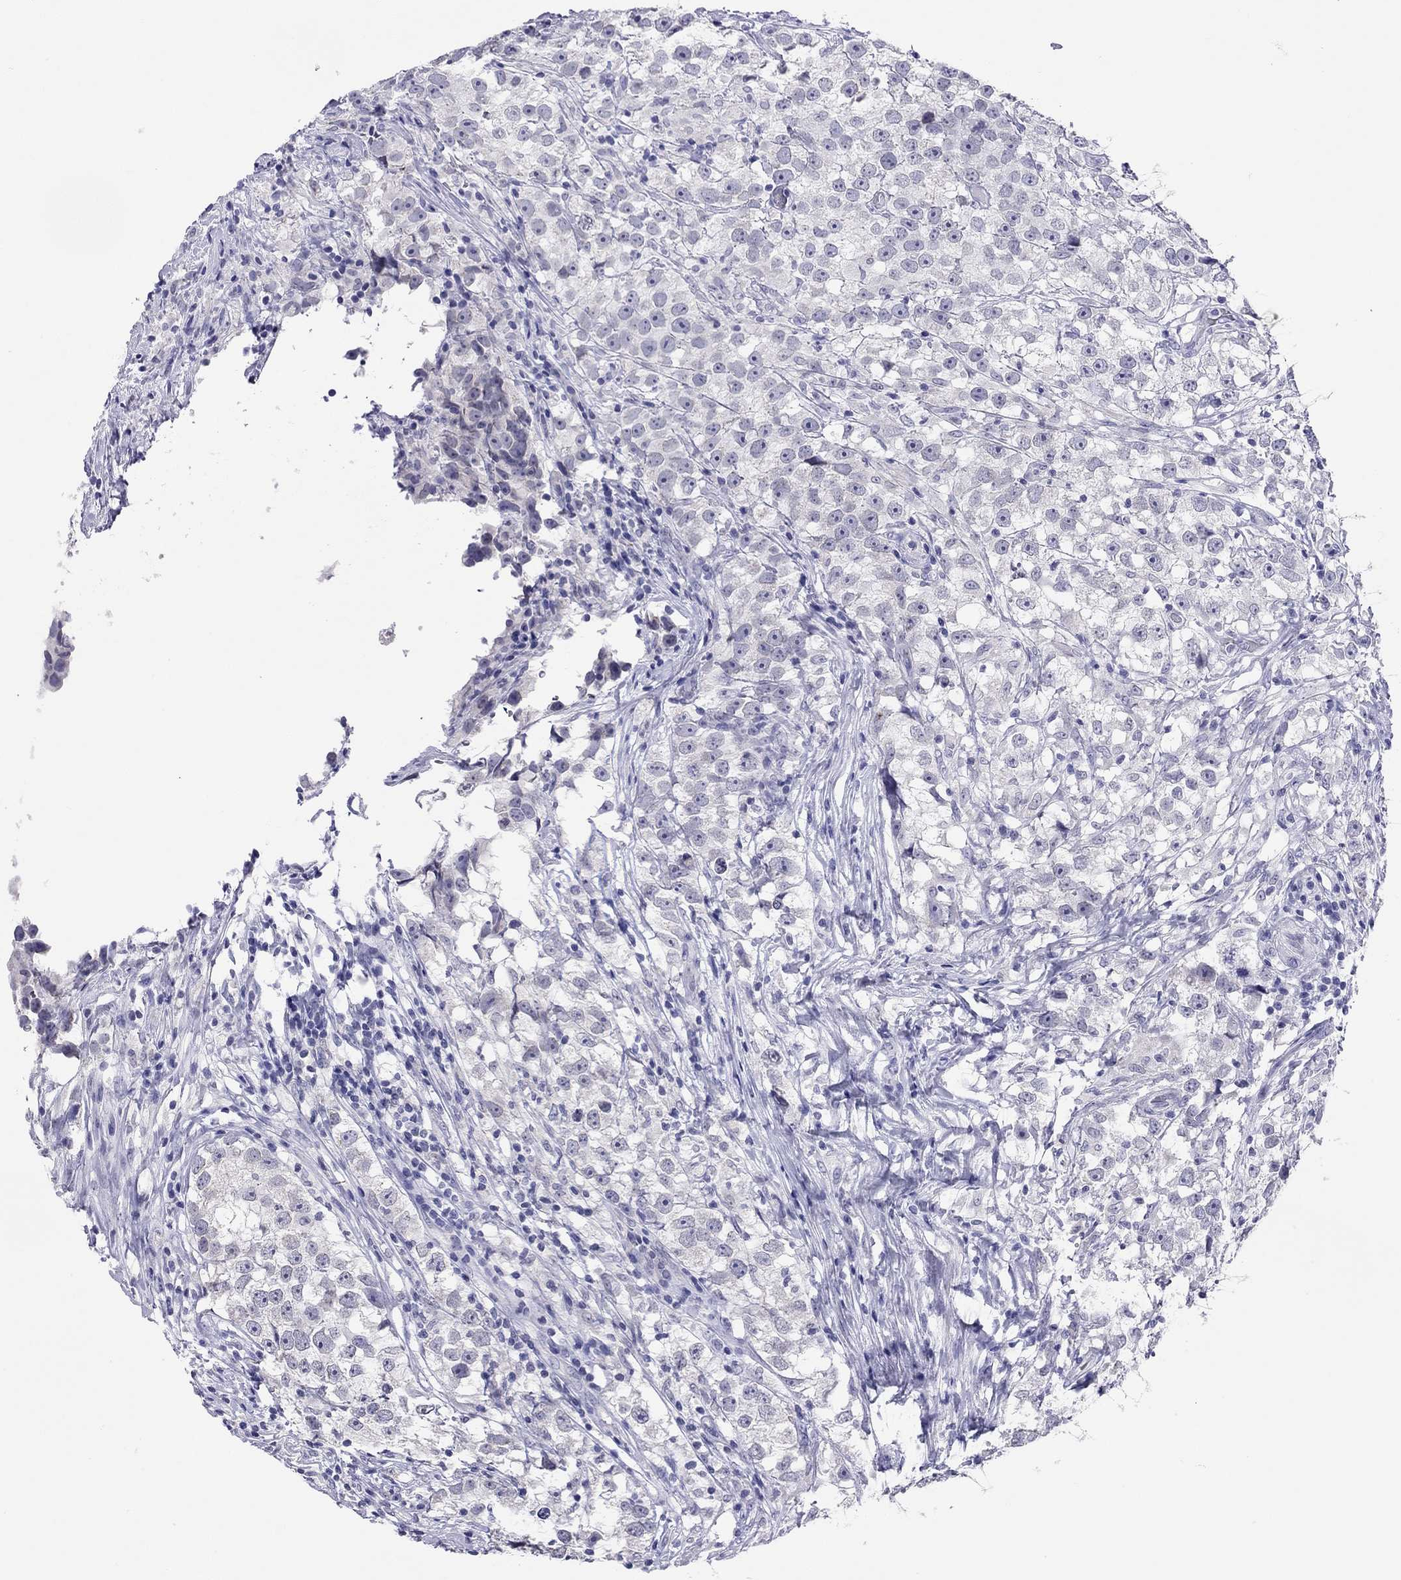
{"staining": {"intensity": "negative", "quantity": "none", "location": "none"}, "tissue": "testis cancer", "cell_type": "Tumor cells", "image_type": "cancer", "snomed": [{"axis": "morphology", "description": "Seminoma, NOS"}, {"axis": "topography", "description": "Testis"}], "caption": "Human testis seminoma stained for a protein using IHC exhibits no staining in tumor cells.", "gene": "ARMC12", "patient": {"sex": "male", "age": 46}}